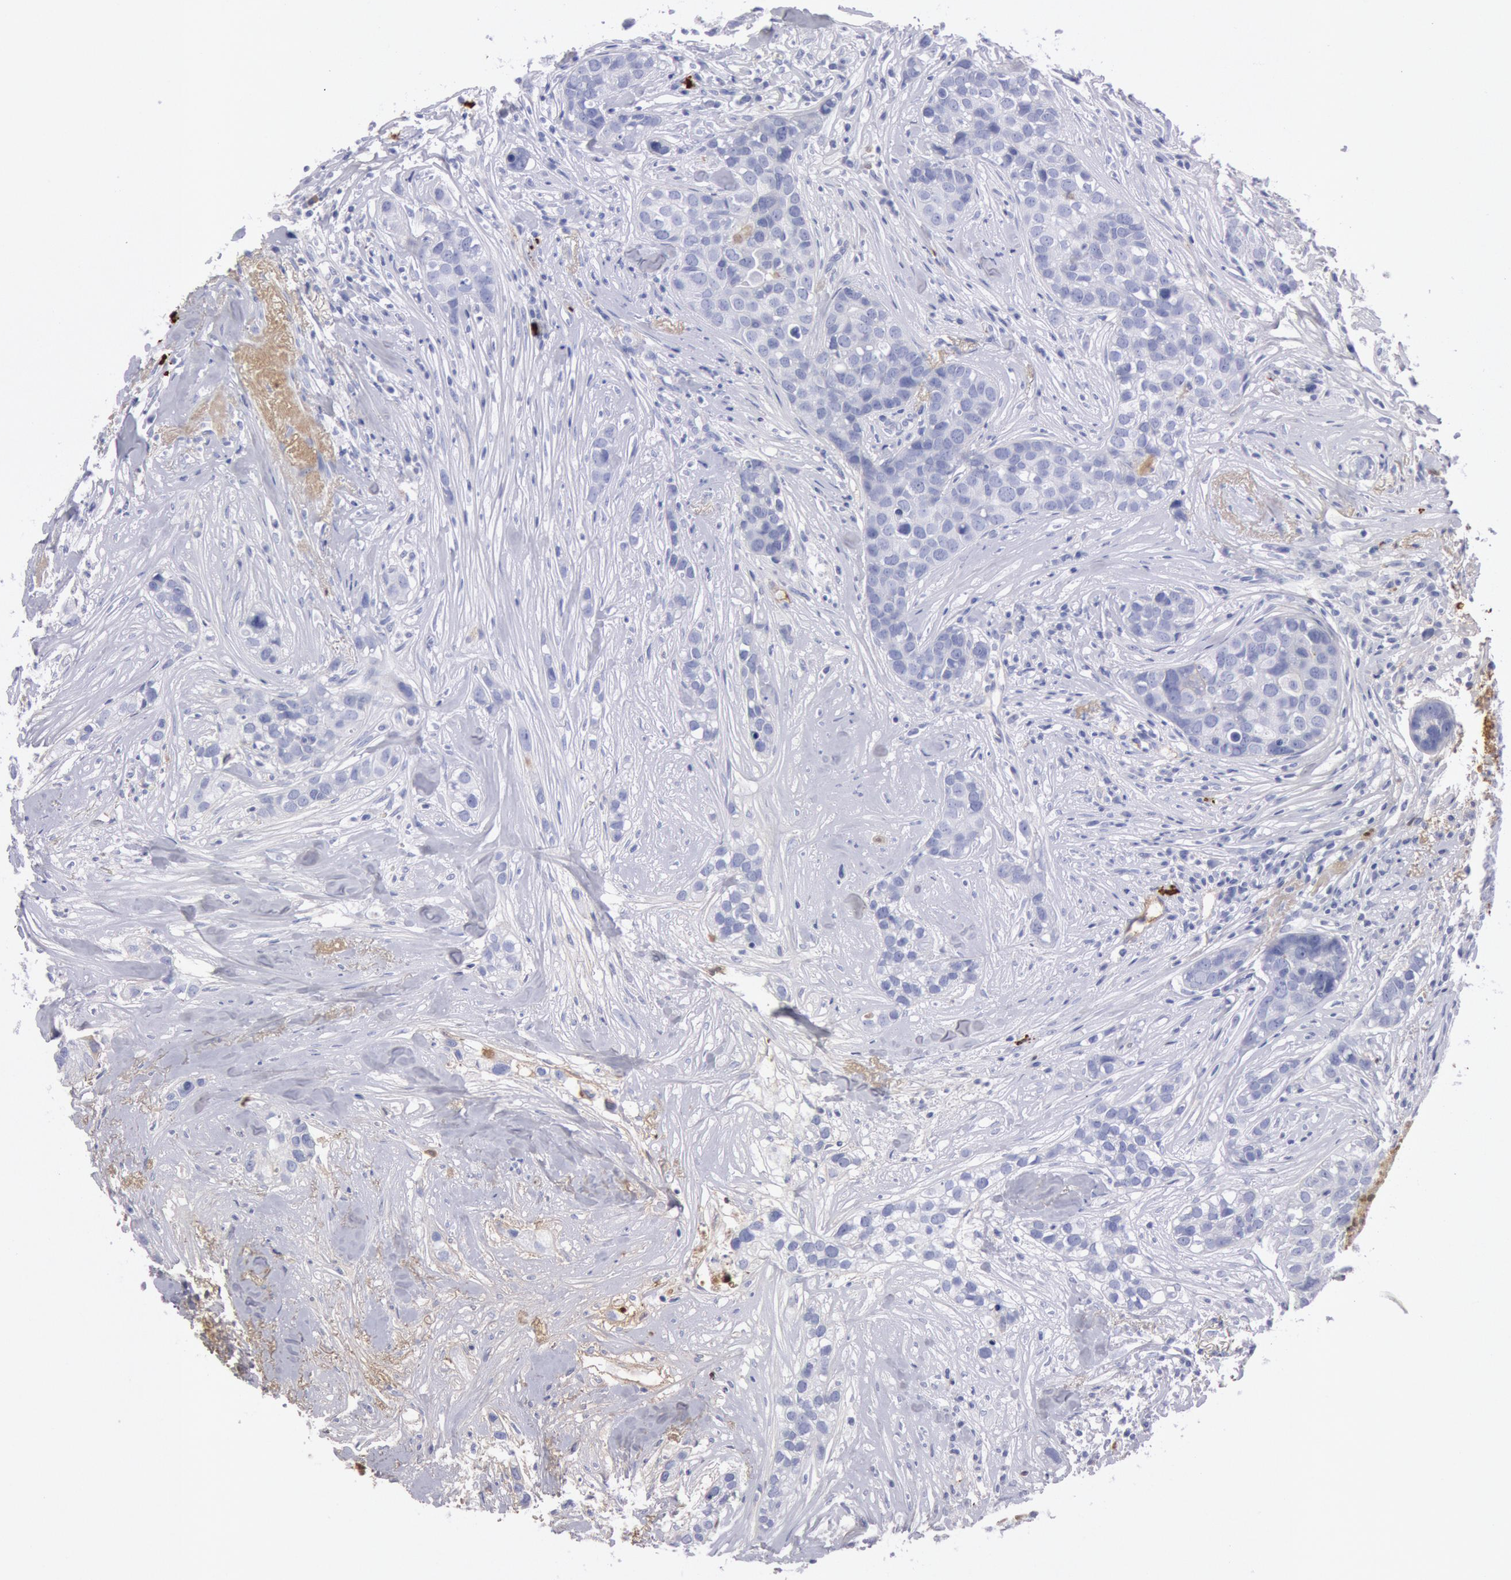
{"staining": {"intensity": "negative", "quantity": "none", "location": "none"}, "tissue": "breast cancer", "cell_type": "Tumor cells", "image_type": "cancer", "snomed": [{"axis": "morphology", "description": "Duct carcinoma"}, {"axis": "topography", "description": "Breast"}], "caption": "IHC of human breast cancer (infiltrating ductal carcinoma) demonstrates no staining in tumor cells.", "gene": "IGHA1", "patient": {"sex": "female", "age": 91}}